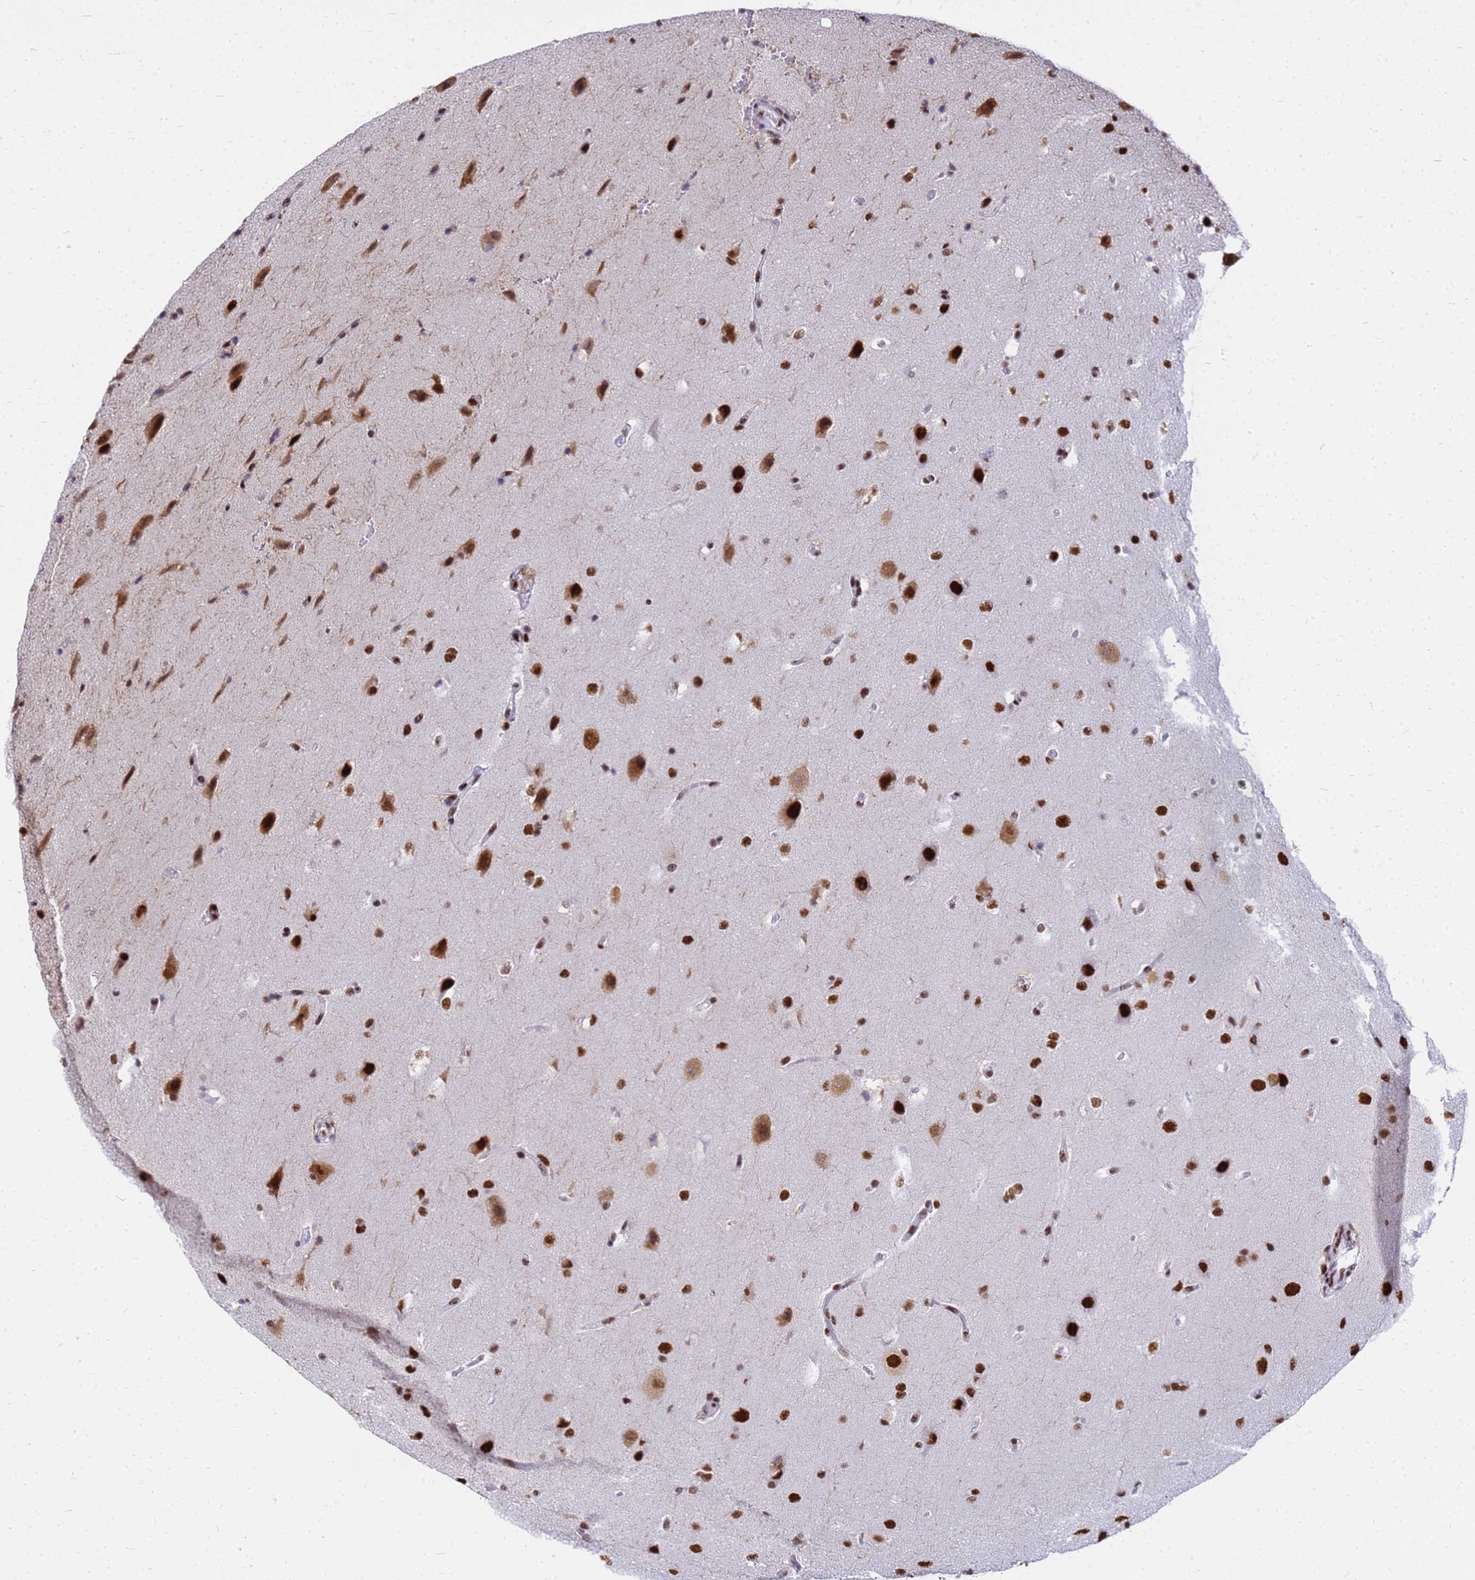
{"staining": {"intensity": "strong", "quantity": ">75%", "location": "nuclear"}, "tissue": "glioma", "cell_type": "Tumor cells", "image_type": "cancer", "snomed": [{"axis": "morphology", "description": "Glioma, malignant, Low grade"}, {"axis": "topography", "description": "Brain"}], "caption": "Immunohistochemical staining of glioma displays high levels of strong nuclear protein positivity in approximately >75% of tumor cells. (DAB = brown stain, brightfield microscopy at high magnification).", "gene": "SART3", "patient": {"sex": "female", "age": 37}}